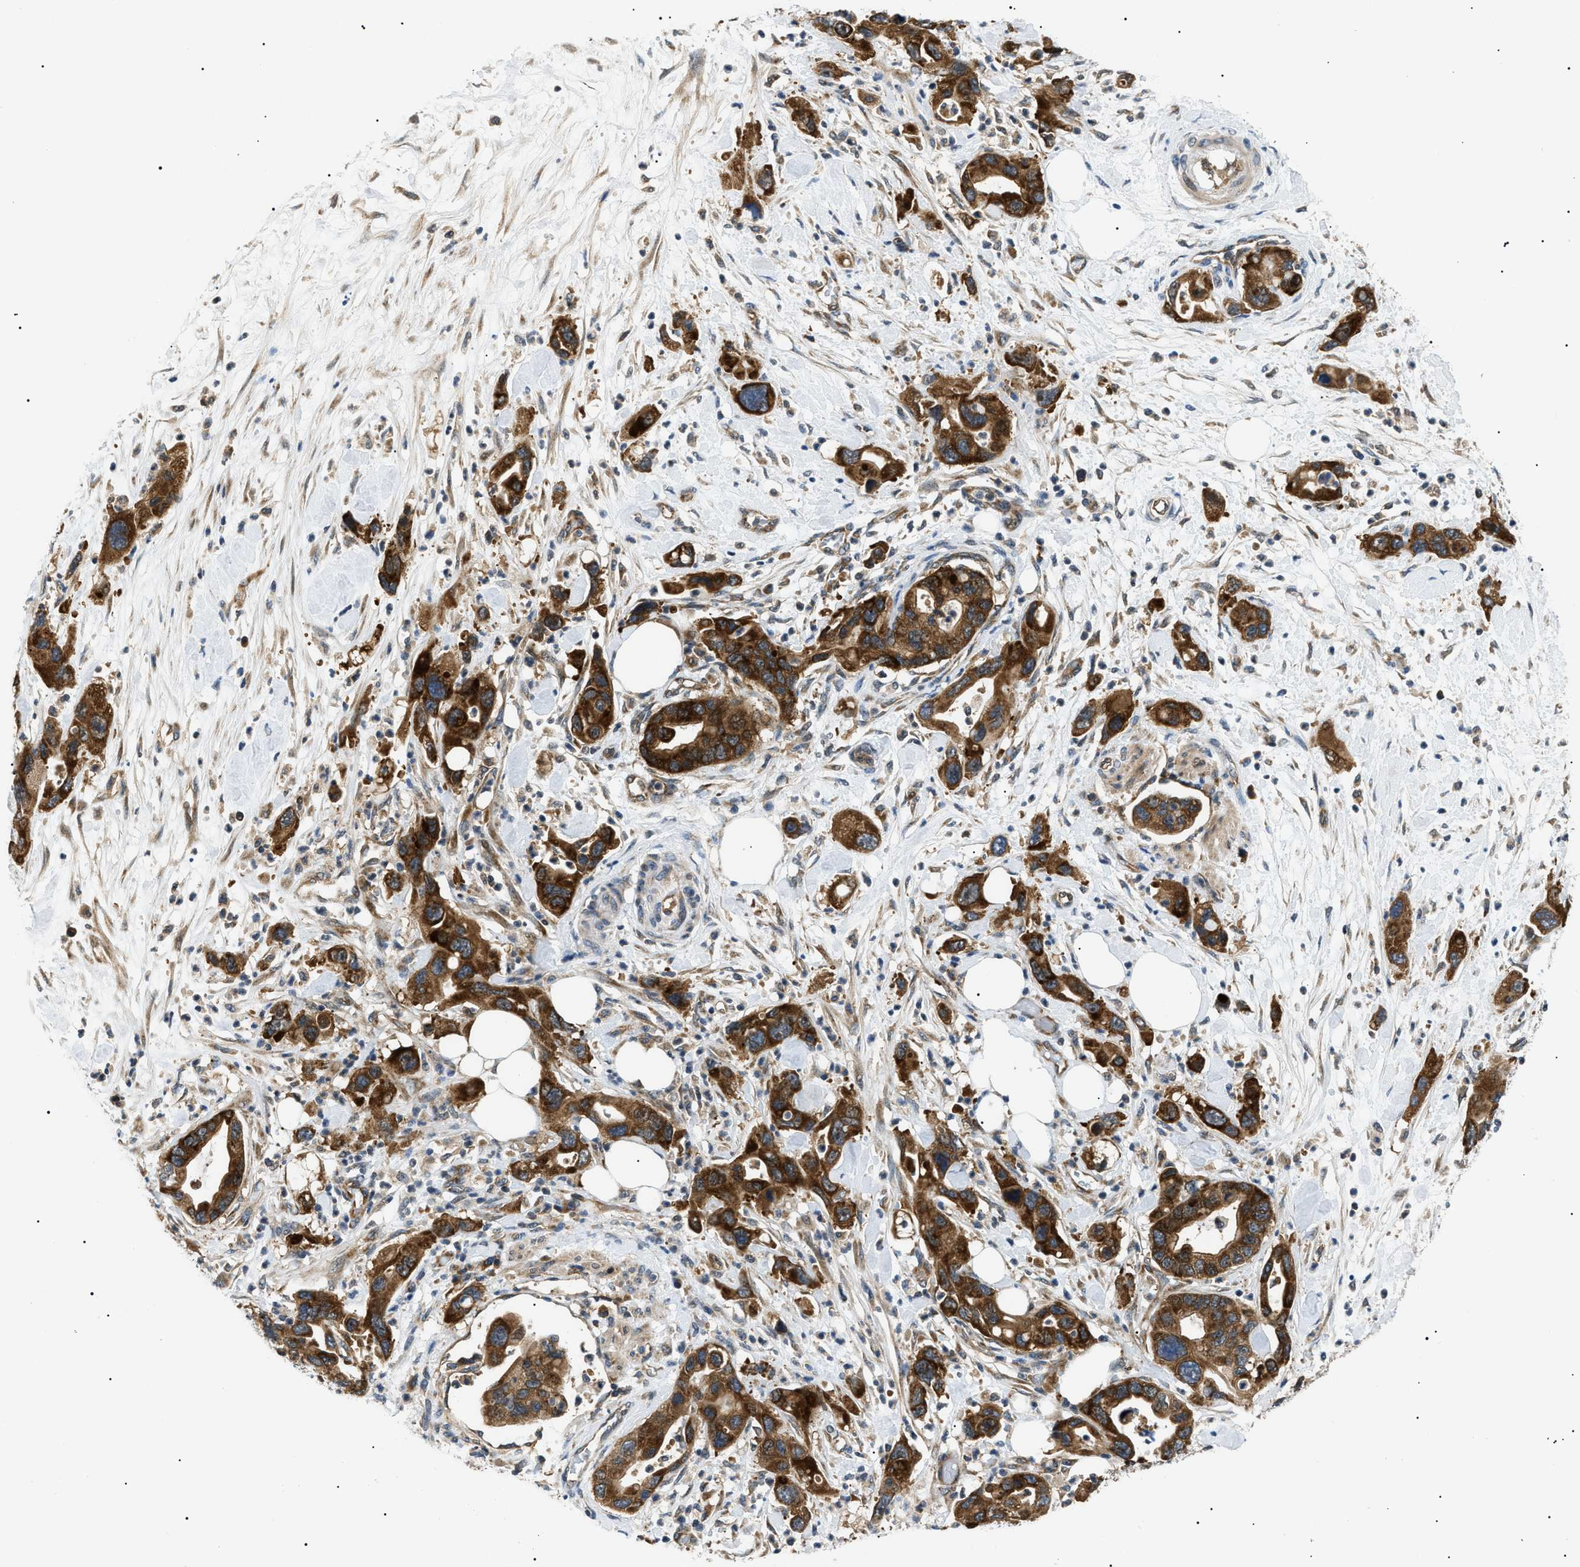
{"staining": {"intensity": "strong", "quantity": ">75%", "location": "cytoplasmic/membranous"}, "tissue": "pancreatic cancer", "cell_type": "Tumor cells", "image_type": "cancer", "snomed": [{"axis": "morphology", "description": "Normal tissue, NOS"}, {"axis": "morphology", "description": "Adenocarcinoma, NOS"}, {"axis": "topography", "description": "Pancreas"}], "caption": "IHC of adenocarcinoma (pancreatic) demonstrates high levels of strong cytoplasmic/membranous positivity in about >75% of tumor cells.", "gene": "SRPK1", "patient": {"sex": "female", "age": 71}}